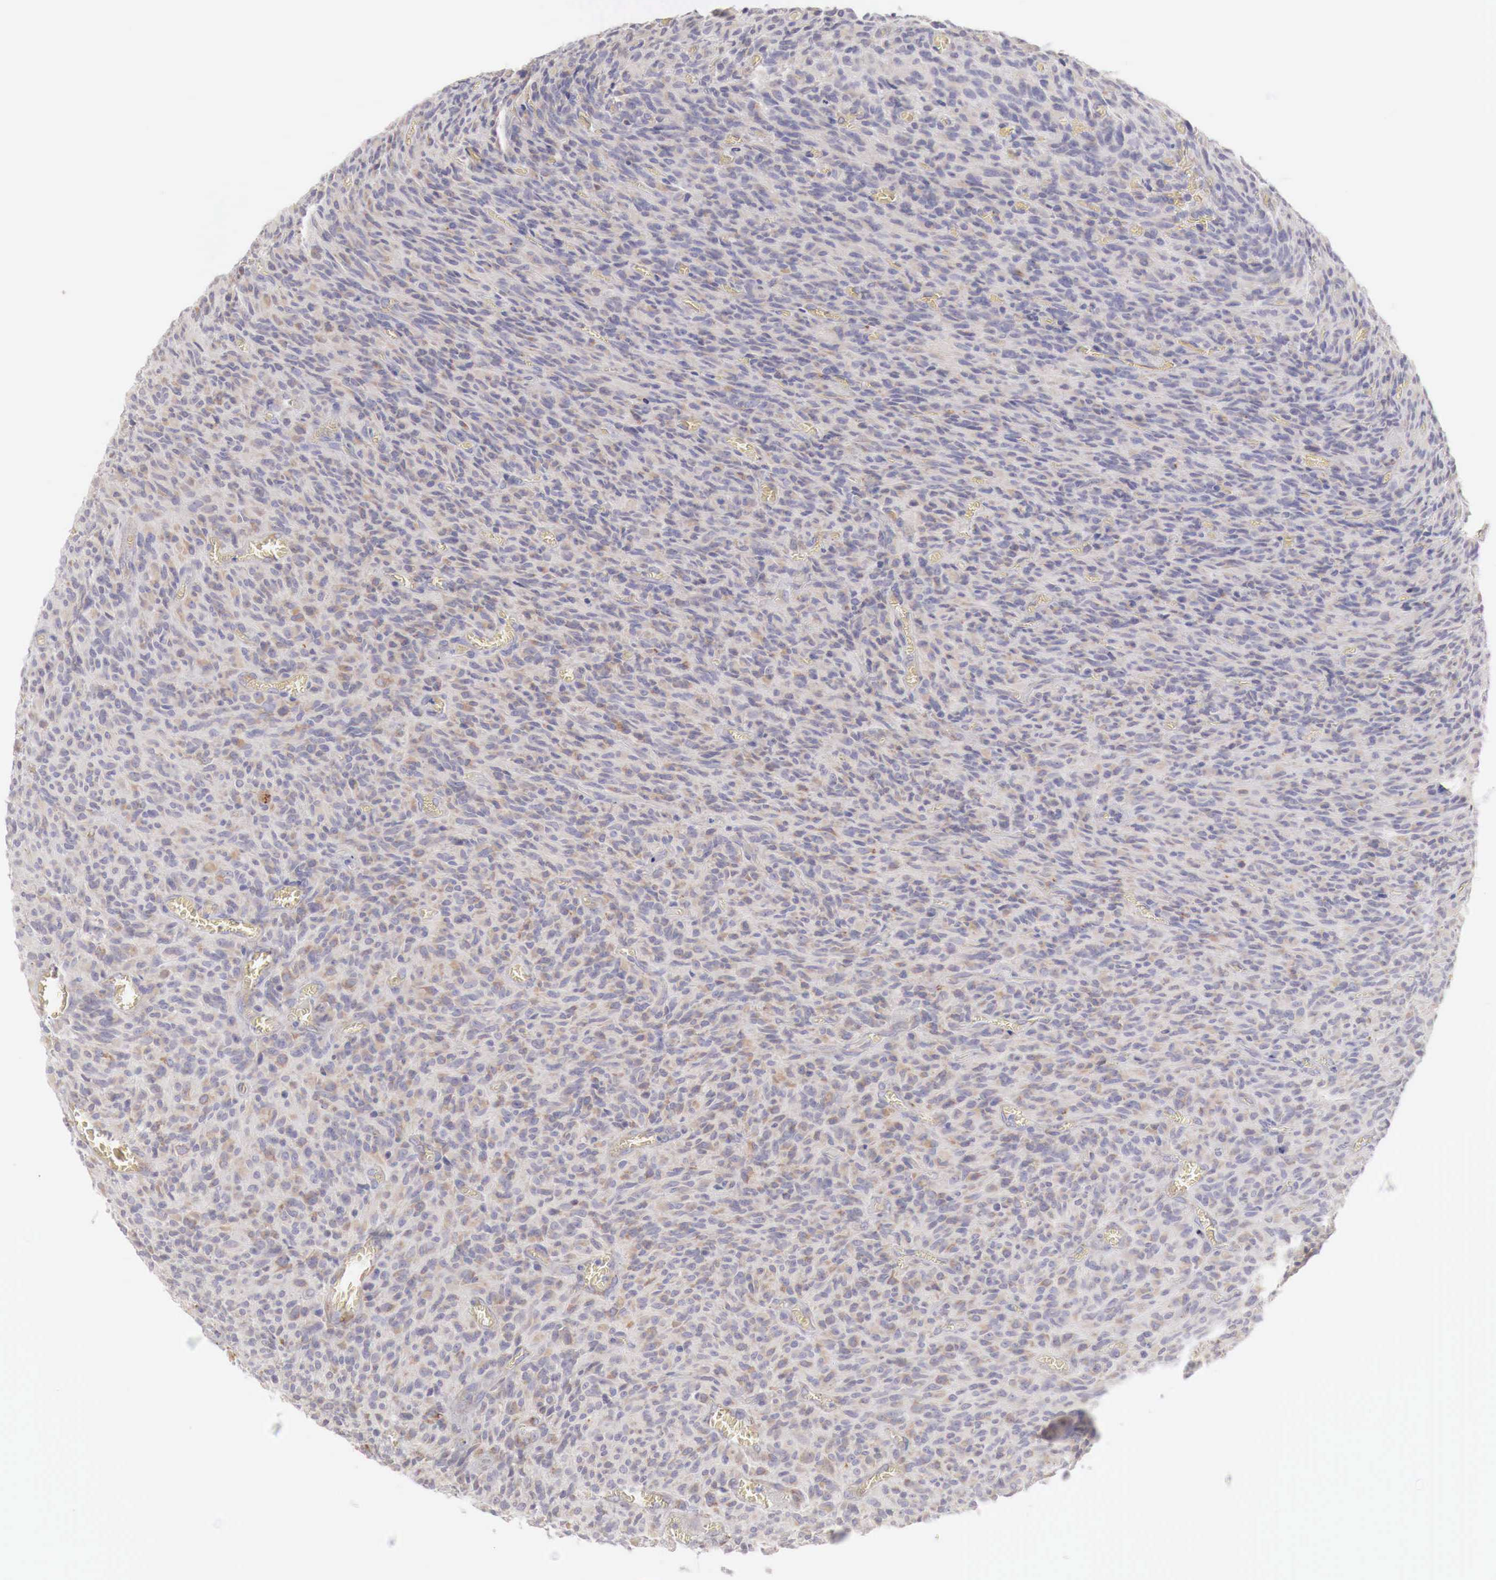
{"staining": {"intensity": "weak", "quantity": "25%-75%", "location": "cytoplasmic/membranous"}, "tissue": "glioma", "cell_type": "Tumor cells", "image_type": "cancer", "snomed": [{"axis": "morphology", "description": "Glioma, malignant, High grade"}, {"axis": "topography", "description": "Brain"}], "caption": "Protein expression analysis of human malignant glioma (high-grade) reveals weak cytoplasmic/membranous staining in about 25%-75% of tumor cells.", "gene": "NSDHL", "patient": {"sex": "male", "age": 56}}